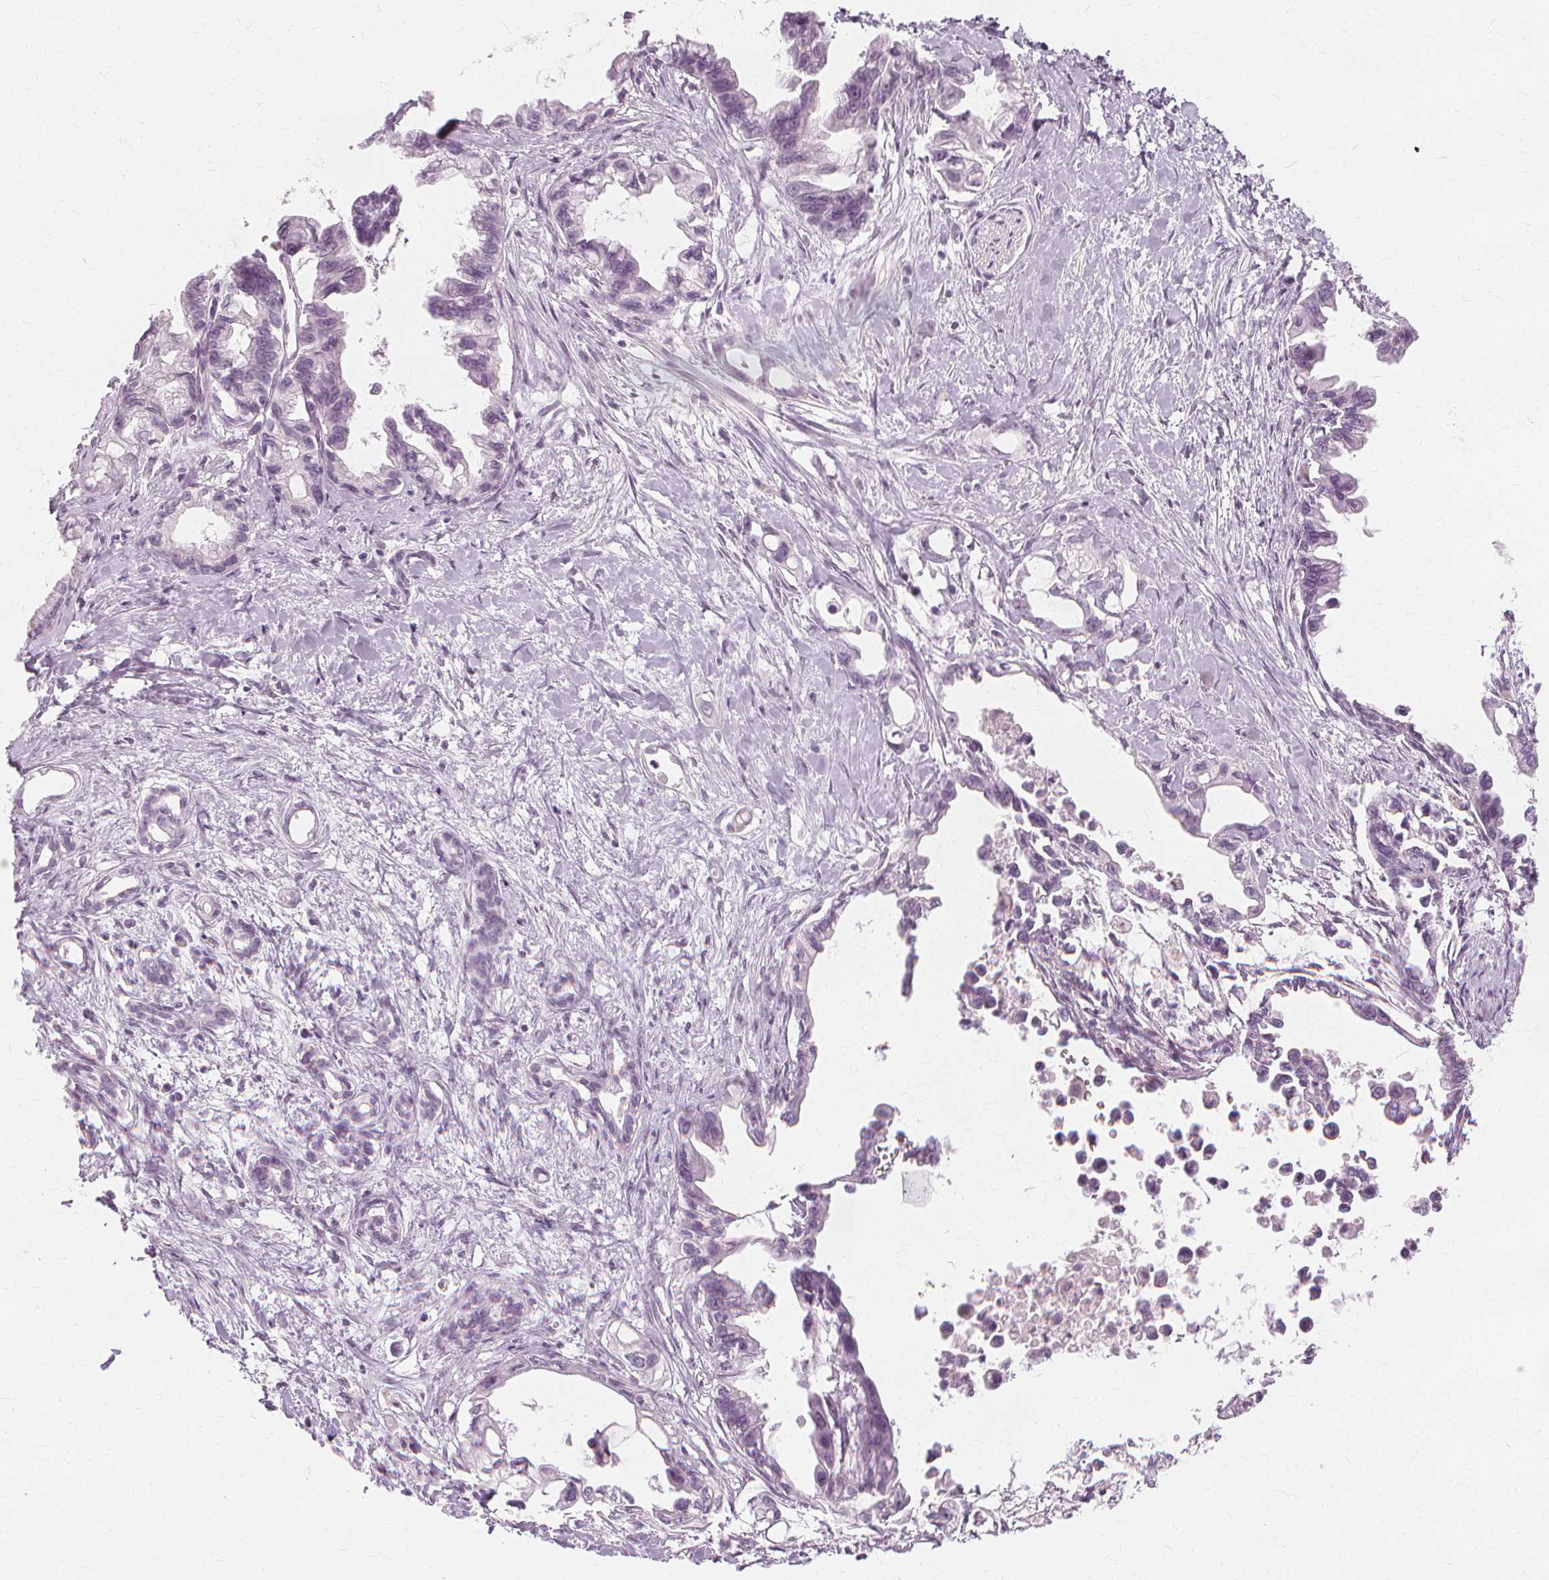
{"staining": {"intensity": "negative", "quantity": "none", "location": "none"}, "tissue": "pancreatic cancer", "cell_type": "Tumor cells", "image_type": "cancer", "snomed": [{"axis": "morphology", "description": "Adenocarcinoma, NOS"}, {"axis": "topography", "description": "Pancreas"}], "caption": "This is a photomicrograph of IHC staining of pancreatic adenocarcinoma, which shows no staining in tumor cells.", "gene": "NXPE1", "patient": {"sex": "male", "age": 61}}